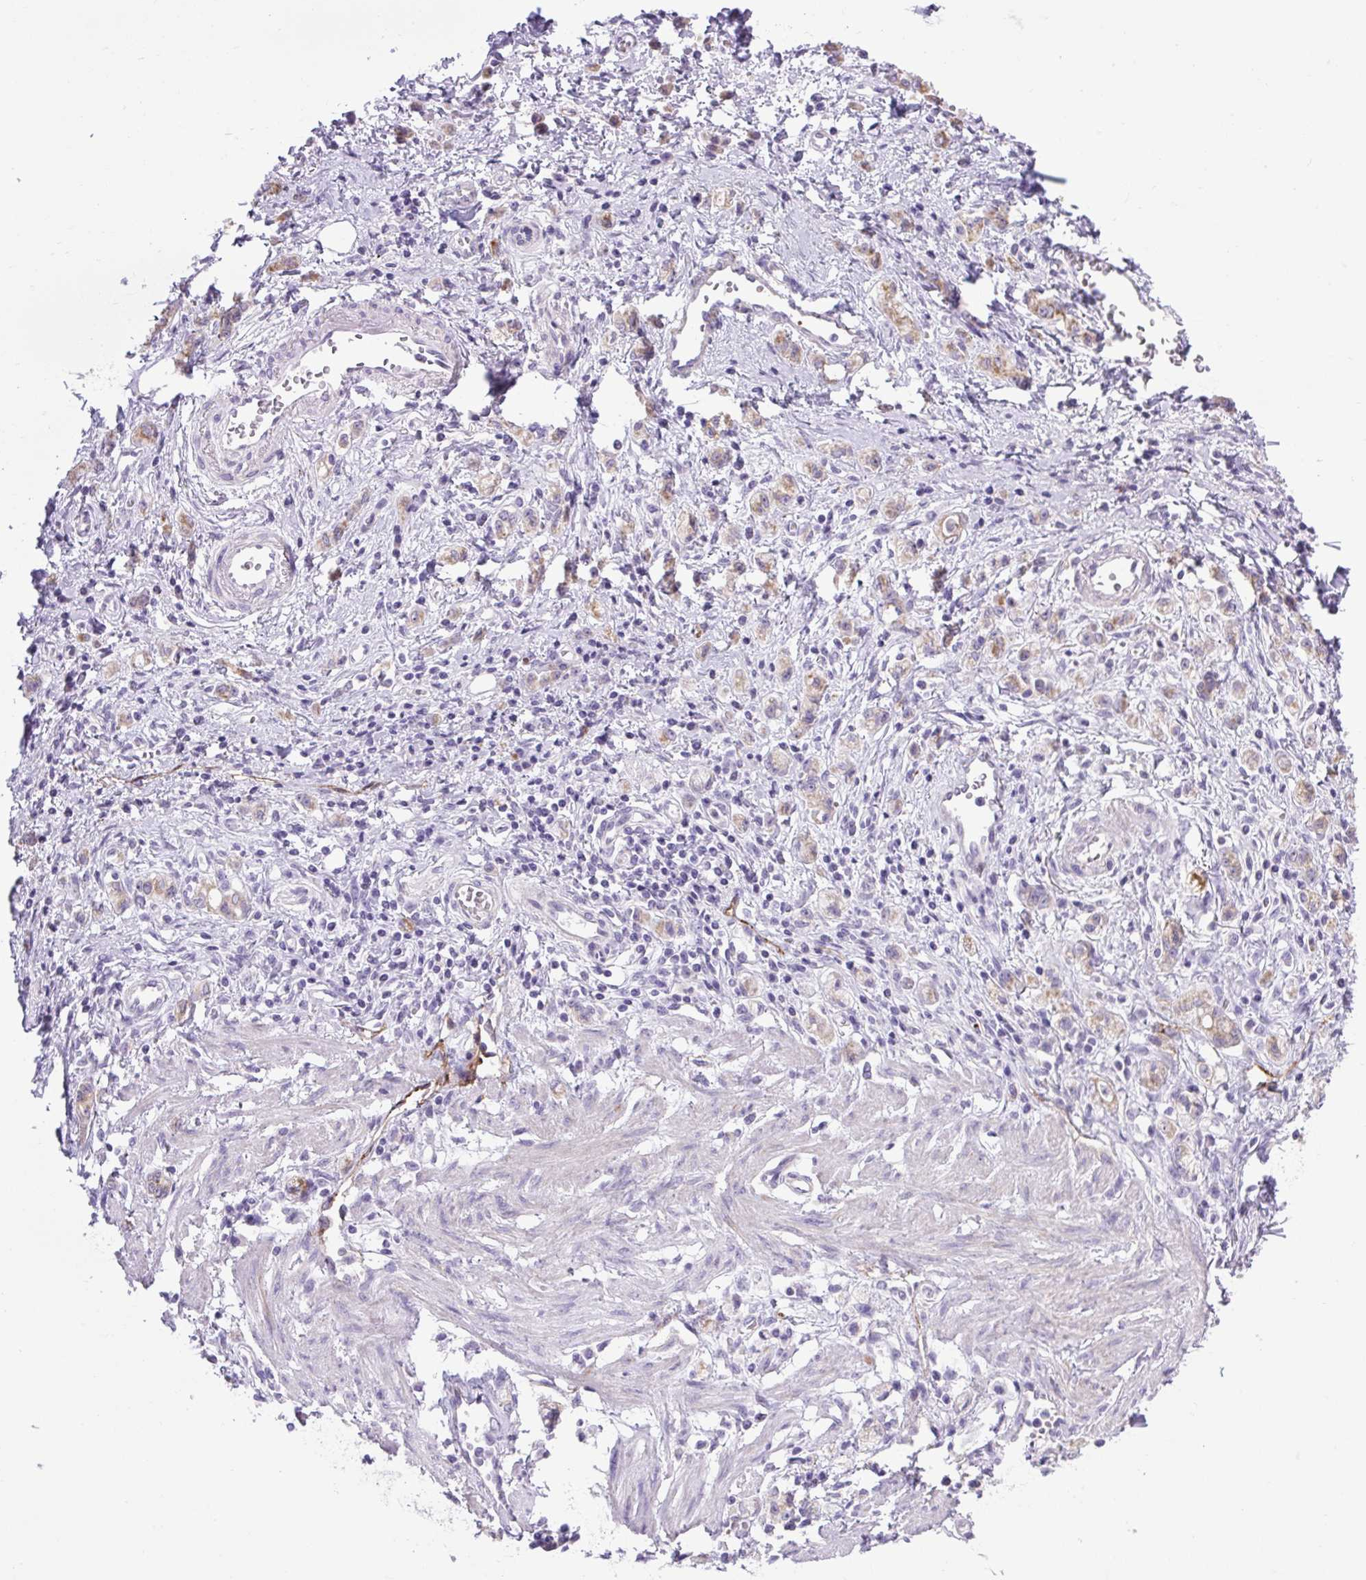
{"staining": {"intensity": "weak", "quantity": ">75%", "location": "cytoplasmic/membranous"}, "tissue": "stomach cancer", "cell_type": "Tumor cells", "image_type": "cancer", "snomed": [{"axis": "morphology", "description": "Adenocarcinoma, NOS"}, {"axis": "topography", "description": "Stomach"}], "caption": "This micrograph shows immunohistochemistry staining of human stomach cancer (adenocarcinoma), with low weak cytoplasmic/membranous expression in about >75% of tumor cells.", "gene": "RNASE10", "patient": {"sex": "male", "age": 77}}